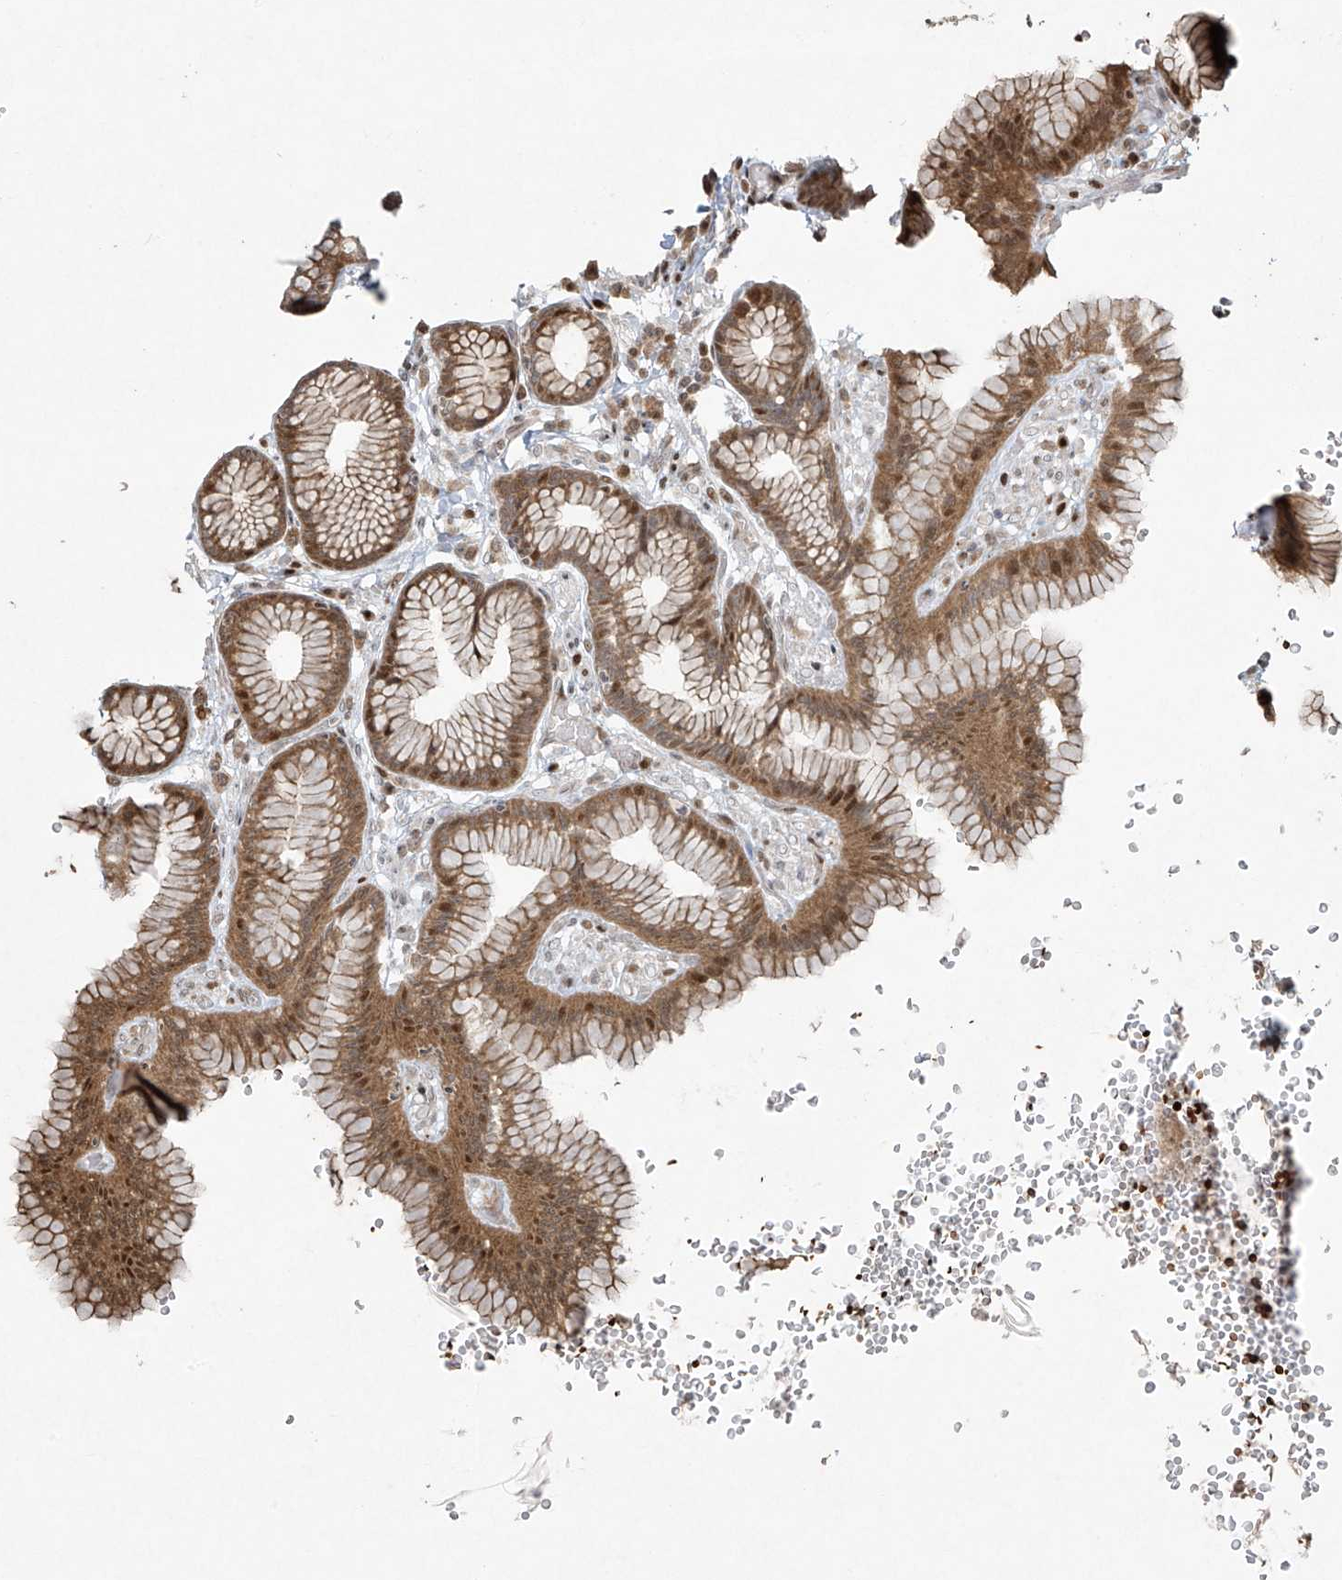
{"staining": {"intensity": "moderate", "quantity": "25%-75%", "location": "cytoplasmic/membranous,nuclear"}, "tissue": "stomach", "cell_type": "Glandular cells", "image_type": "normal", "snomed": [{"axis": "morphology", "description": "Normal tissue, NOS"}, {"axis": "topography", "description": "Stomach"}], "caption": "Stomach stained for a protein exhibits moderate cytoplasmic/membranous,nuclear positivity in glandular cells. Nuclei are stained in blue.", "gene": "TTC22", "patient": {"sex": "male", "age": 42}}